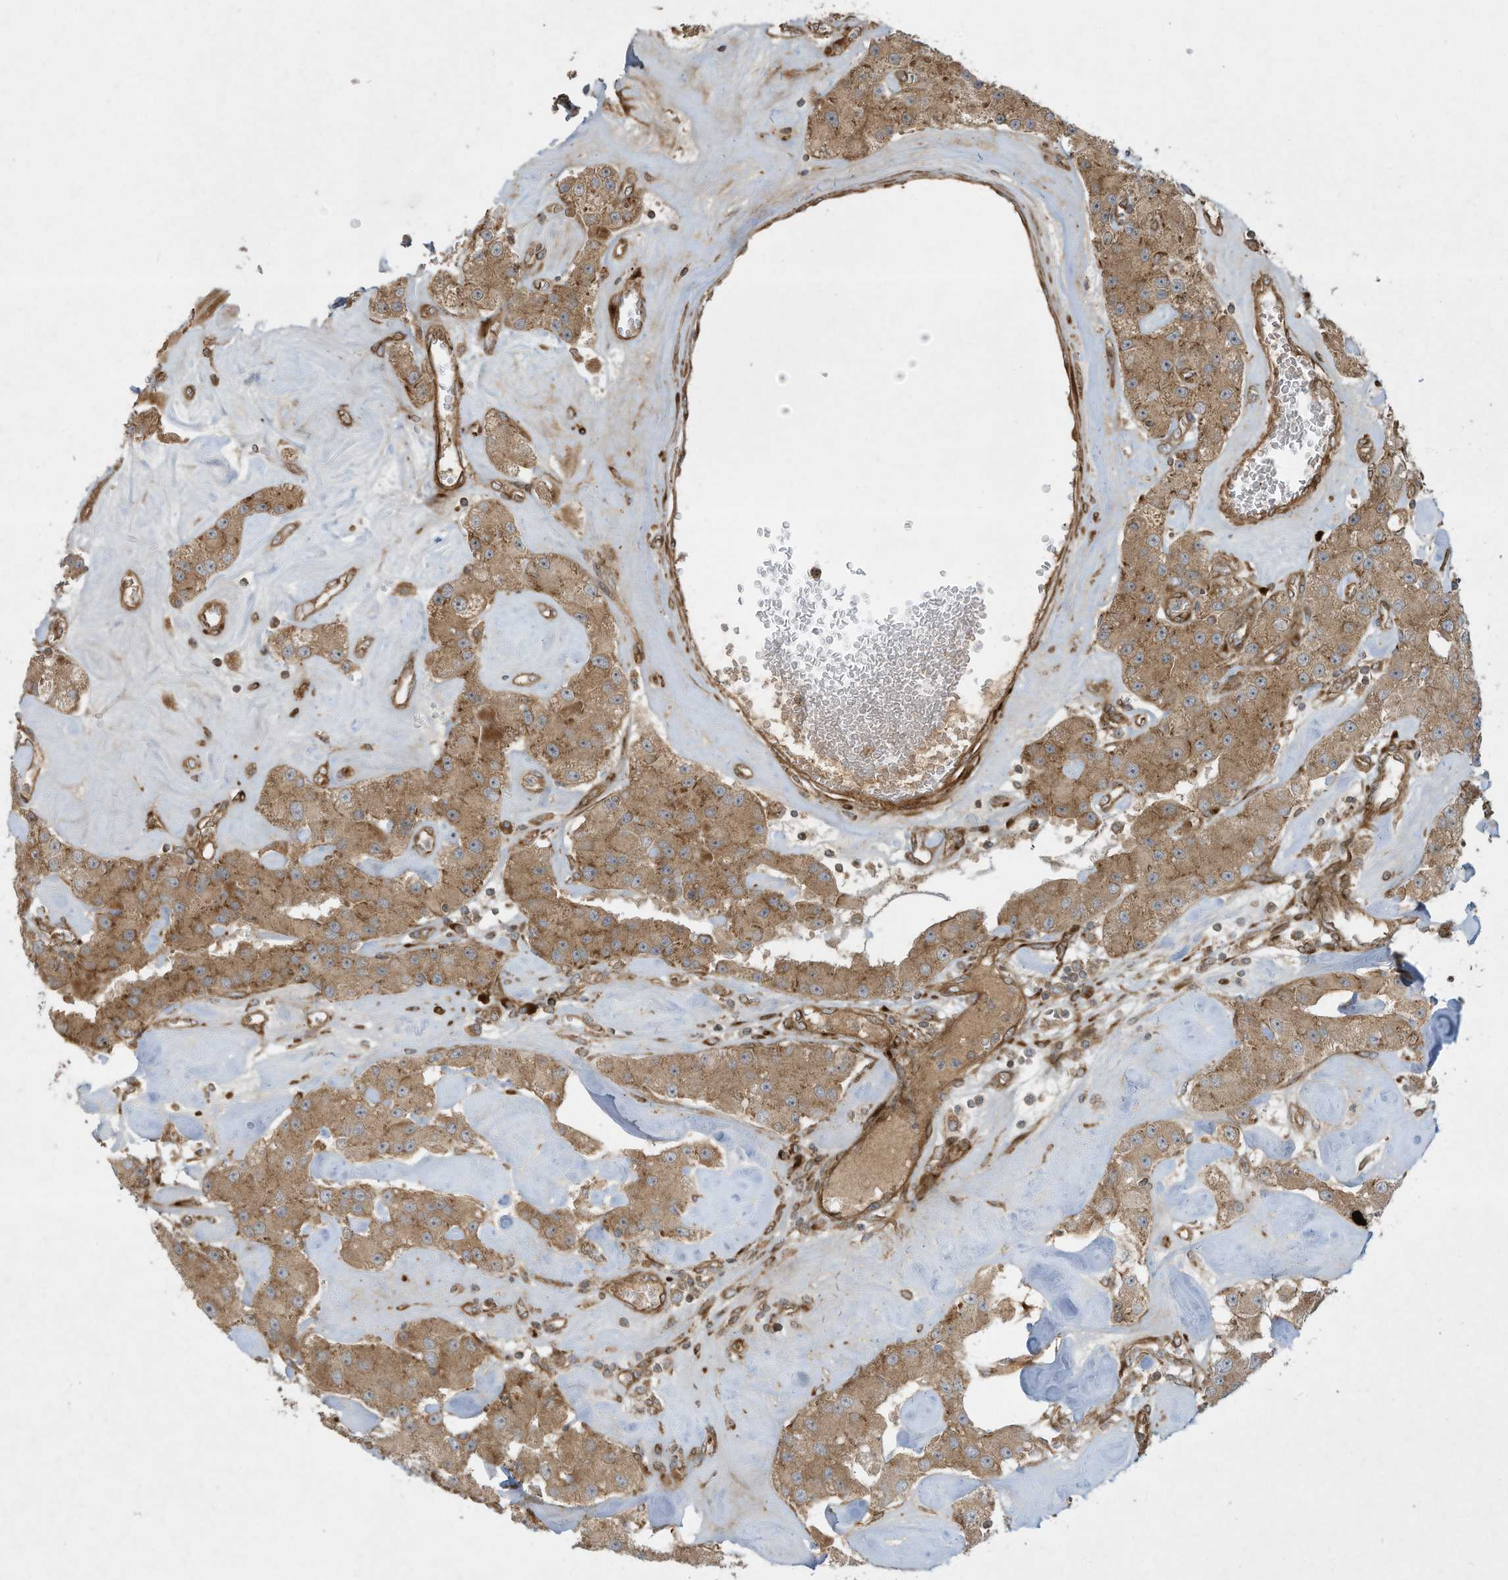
{"staining": {"intensity": "moderate", "quantity": ">75%", "location": "cytoplasmic/membranous"}, "tissue": "carcinoid", "cell_type": "Tumor cells", "image_type": "cancer", "snomed": [{"axis": "morphology", "description": "Carcinoid, malignant, NOS"}, {"axis": "topography", "description": "Pancreas"}], "caption": "There is medium levels of moderate cytoplasmic/membranous positivity in tumor cells of carcinoid (malignant), as demonstrated by immunohistochemical staining (brown color).", "gene": "DDIT4", "patient": {"sex": "male", "age": 41}}